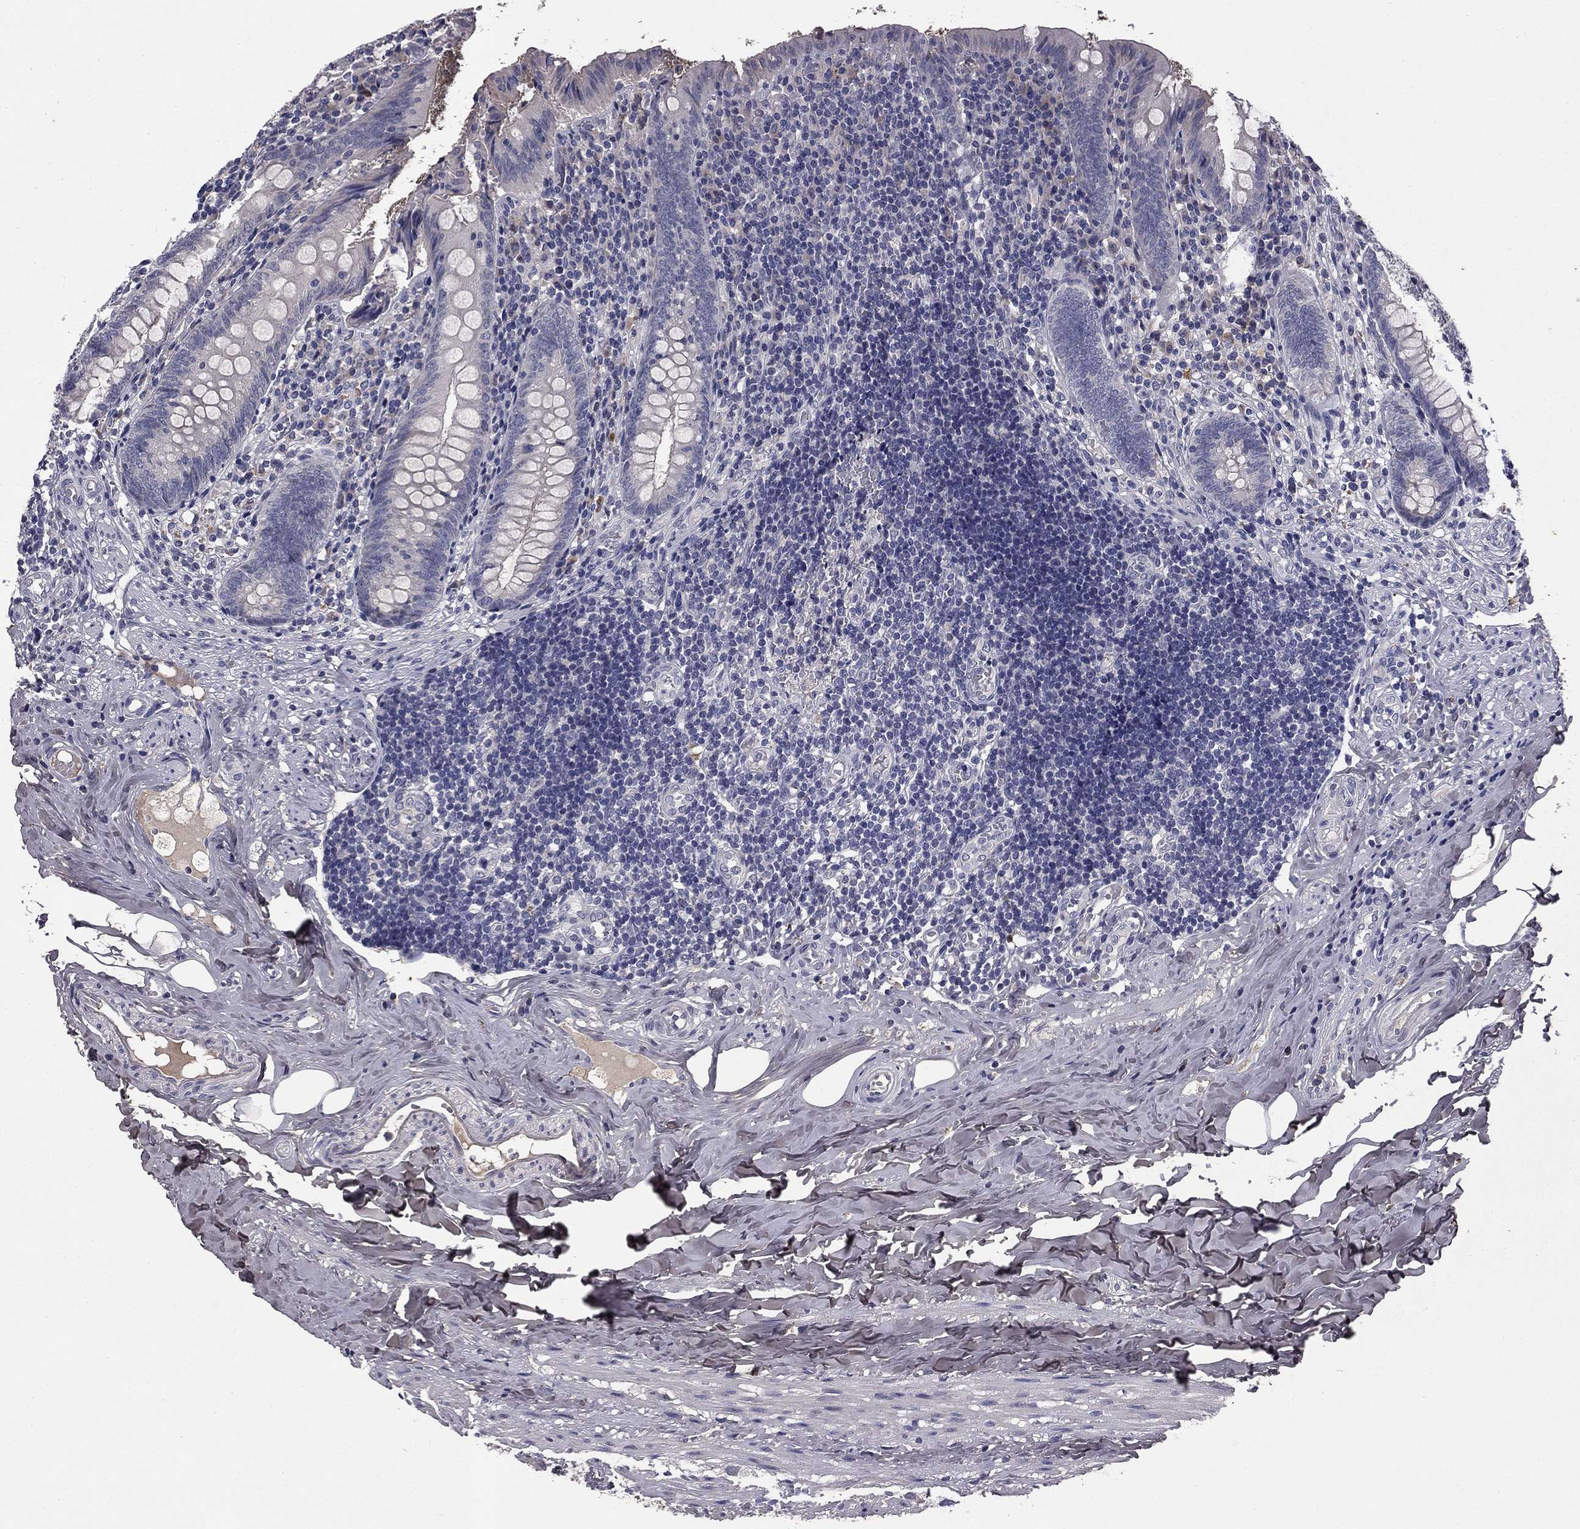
{"staining": {"intensity": "negative", "quantity": "none", "location": "none"}, "tissue": "appendix", "cell_type": "Glandular cells", "image_type": "normal", "snomed": [{"axis": "morphology", "description": "Normal tissue, NOS"}, {"axis": "topography", "description": "Appendix"}], "caption": "Glandular cells show no significant staining in benign appendix. The staining was performed using DAB to visualize the protein expression in brown, while the nuclei were stained in blue with hematoxylin (Magnification: 20x).", "gene": "COL2A1", "patient": {"sex": "female", "age": 23}}